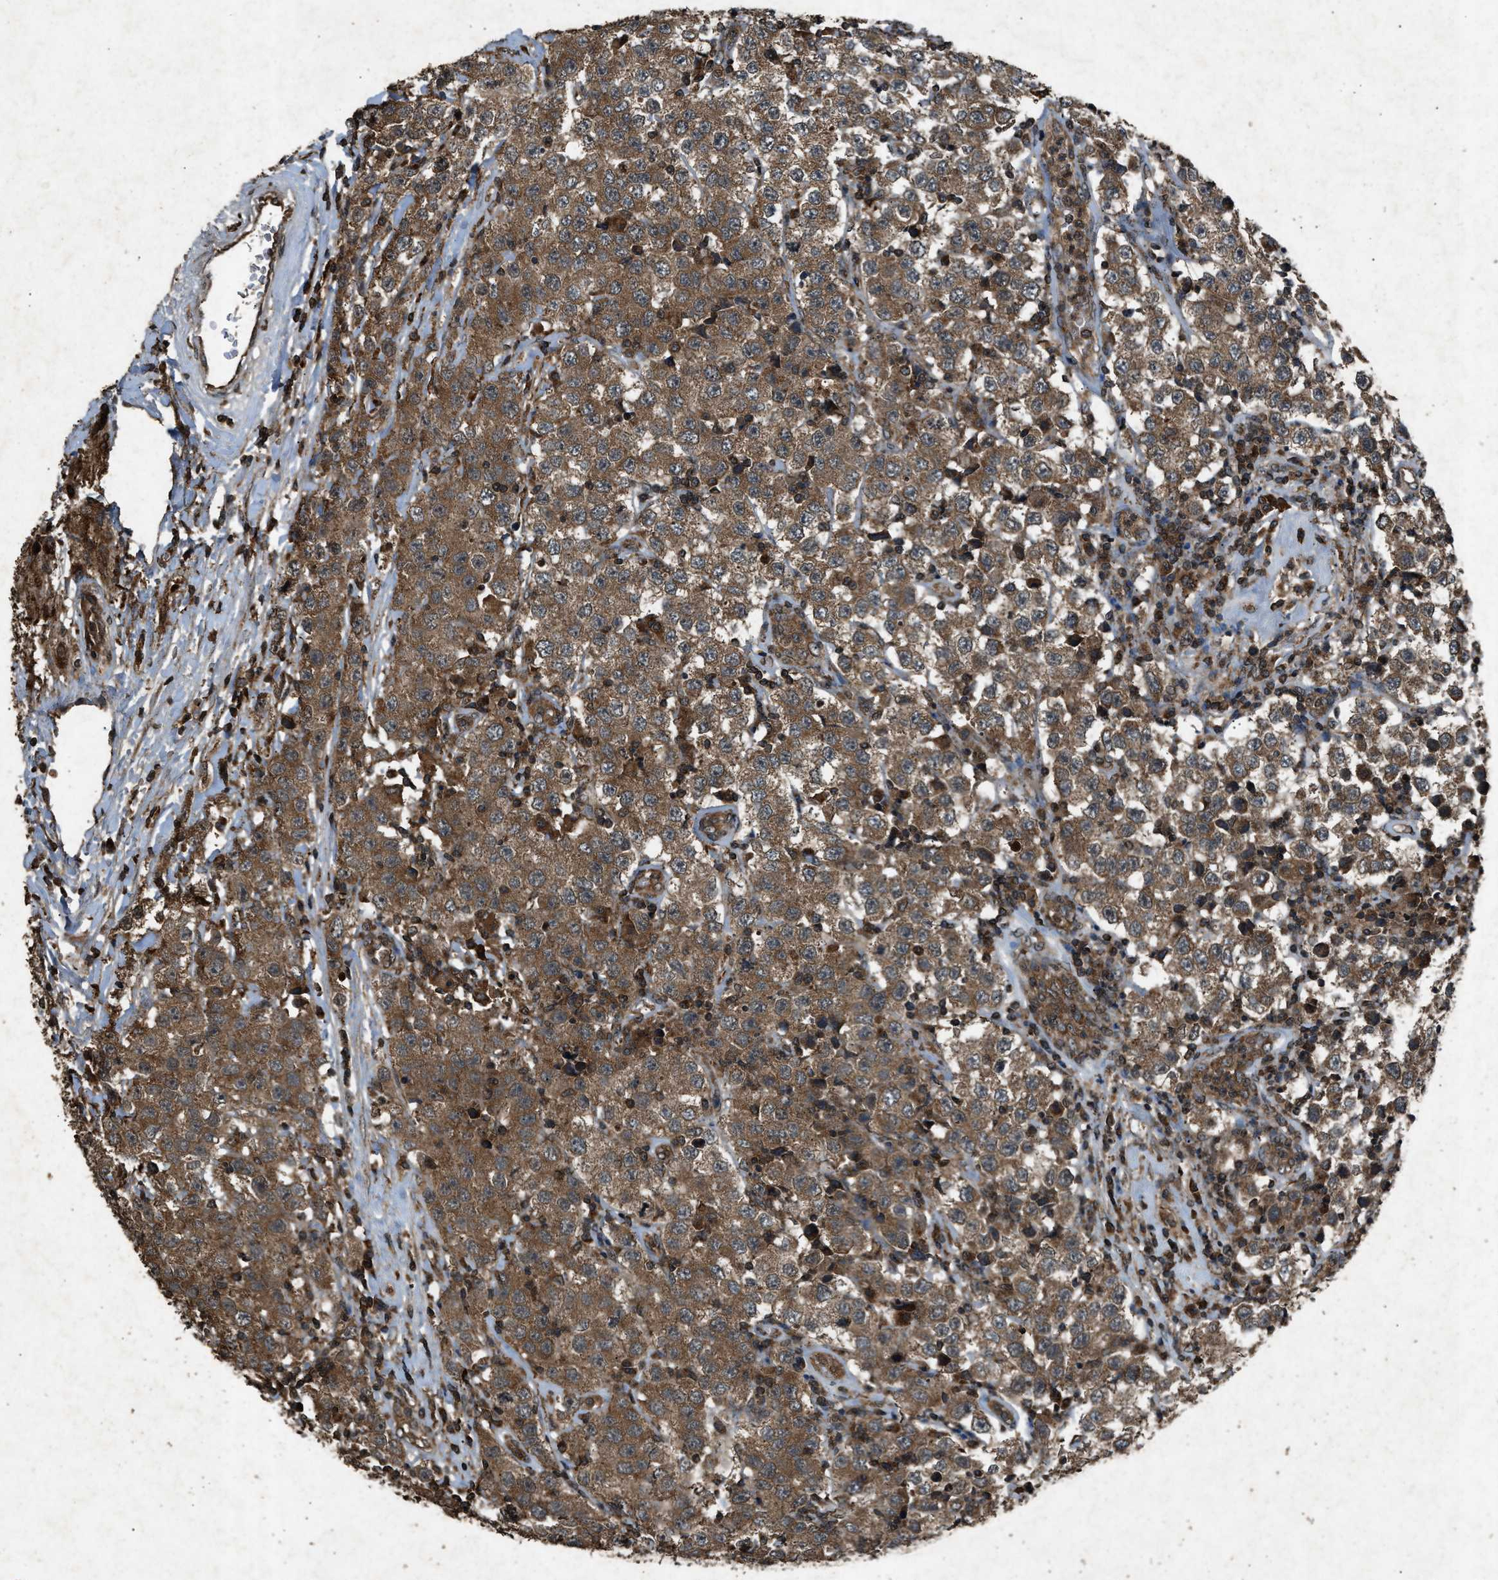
{"staining": {"intensity": "moderate", "quantity": ">75%", "location": "cytoplasmic/membranous"}, "tissue": "testis cancer", "cell_type": "Tumor cells", "image_type": "cancer", "snomed": [{"axis": "morphology", "description": "Seminoma, NOS"}, {"axis": "topography", "description": "Testis"}], "caption": "IHC (DAB (3,3'-diaminobenzidine)) staining of human testis cancer demonstrates moderate cytoplasmic/membranous protein positivity in about >75% of tumor cells. The staining is performed using DAB brown chromogen to label protein expression. The nuclei are counter-stained blue using hematoxylin.", "gene": "OAS1", "patient": {"sex": "male", "age": 52}}